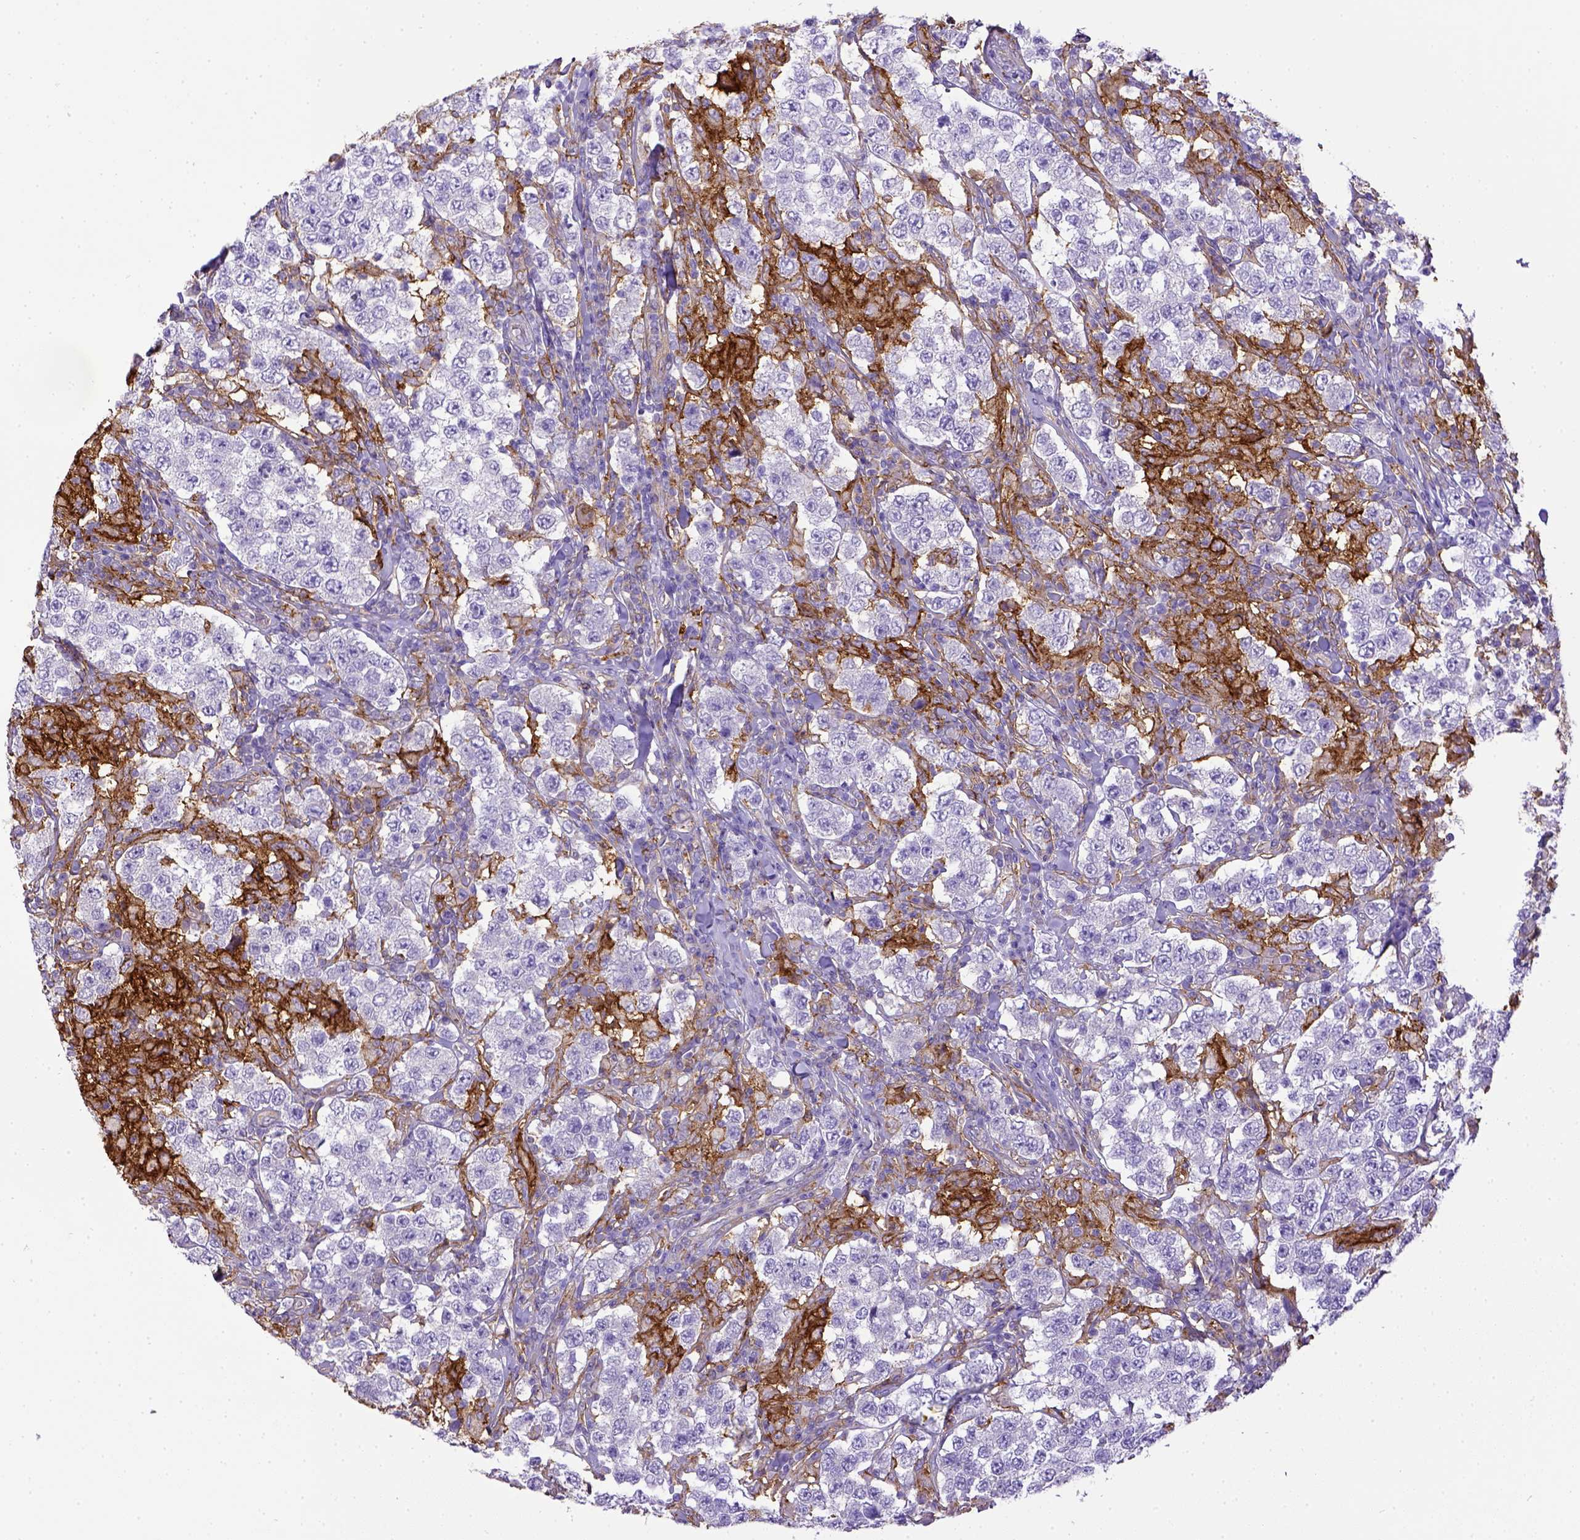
{"staining": {"intensity": "negative", "quantity": "none", "location": "none"}, "tissue": "testis cancer", "cell_type": "Tumor cells", "image_type": "cancer", "snomed": [{"axis": "morphology", "description": "Seminoma, NOS"}, {"axis": "morphology", "description": "Carcinoma, Embryonal, NOS"}, {"axis": "topography", "description": "Testis"}], "caption": "Image shows no significant protein expression in tumor cells of testis cancer.", "gene": "CD40", "patient": {"sex": "male", "age": 41}}